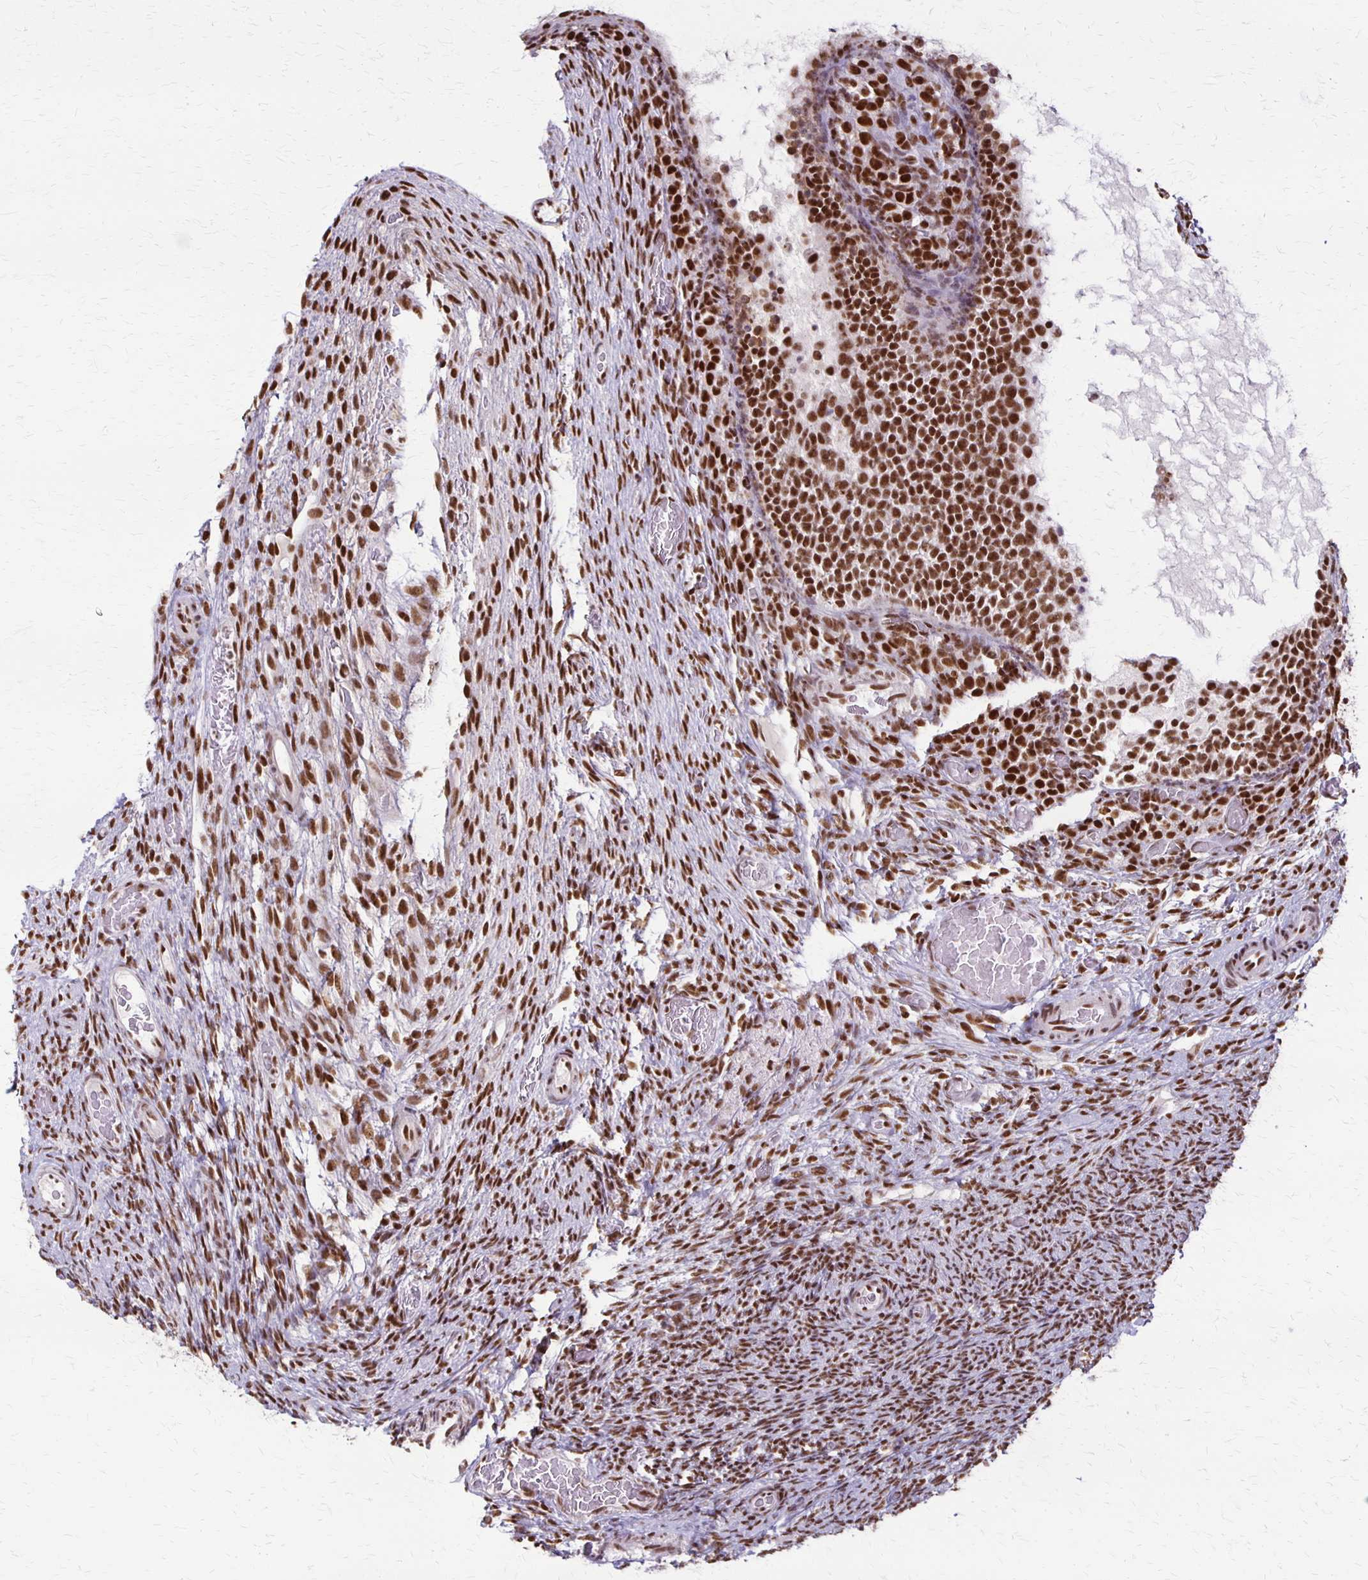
{"staining": {"intensity": "strong", "quantity": ">75%", "location": "nuclear"}, "tissue": "ovary", "cell_type": "Ovarian stroma cells", "image_type": "normal", "snomed": [{"axis": "morphology", "description": "Normal tissue, NOS"}, {"axis": "topography", "description": "Ovary"}], "caption": "The image reveals staining of benign ovary, revealing strong nuclear protein expression (brown color) within ovarian stroma cells. Nuclei are stained in blue.", "gene": "XRCC6", "patient": {"sex": "female", "age": 34}}